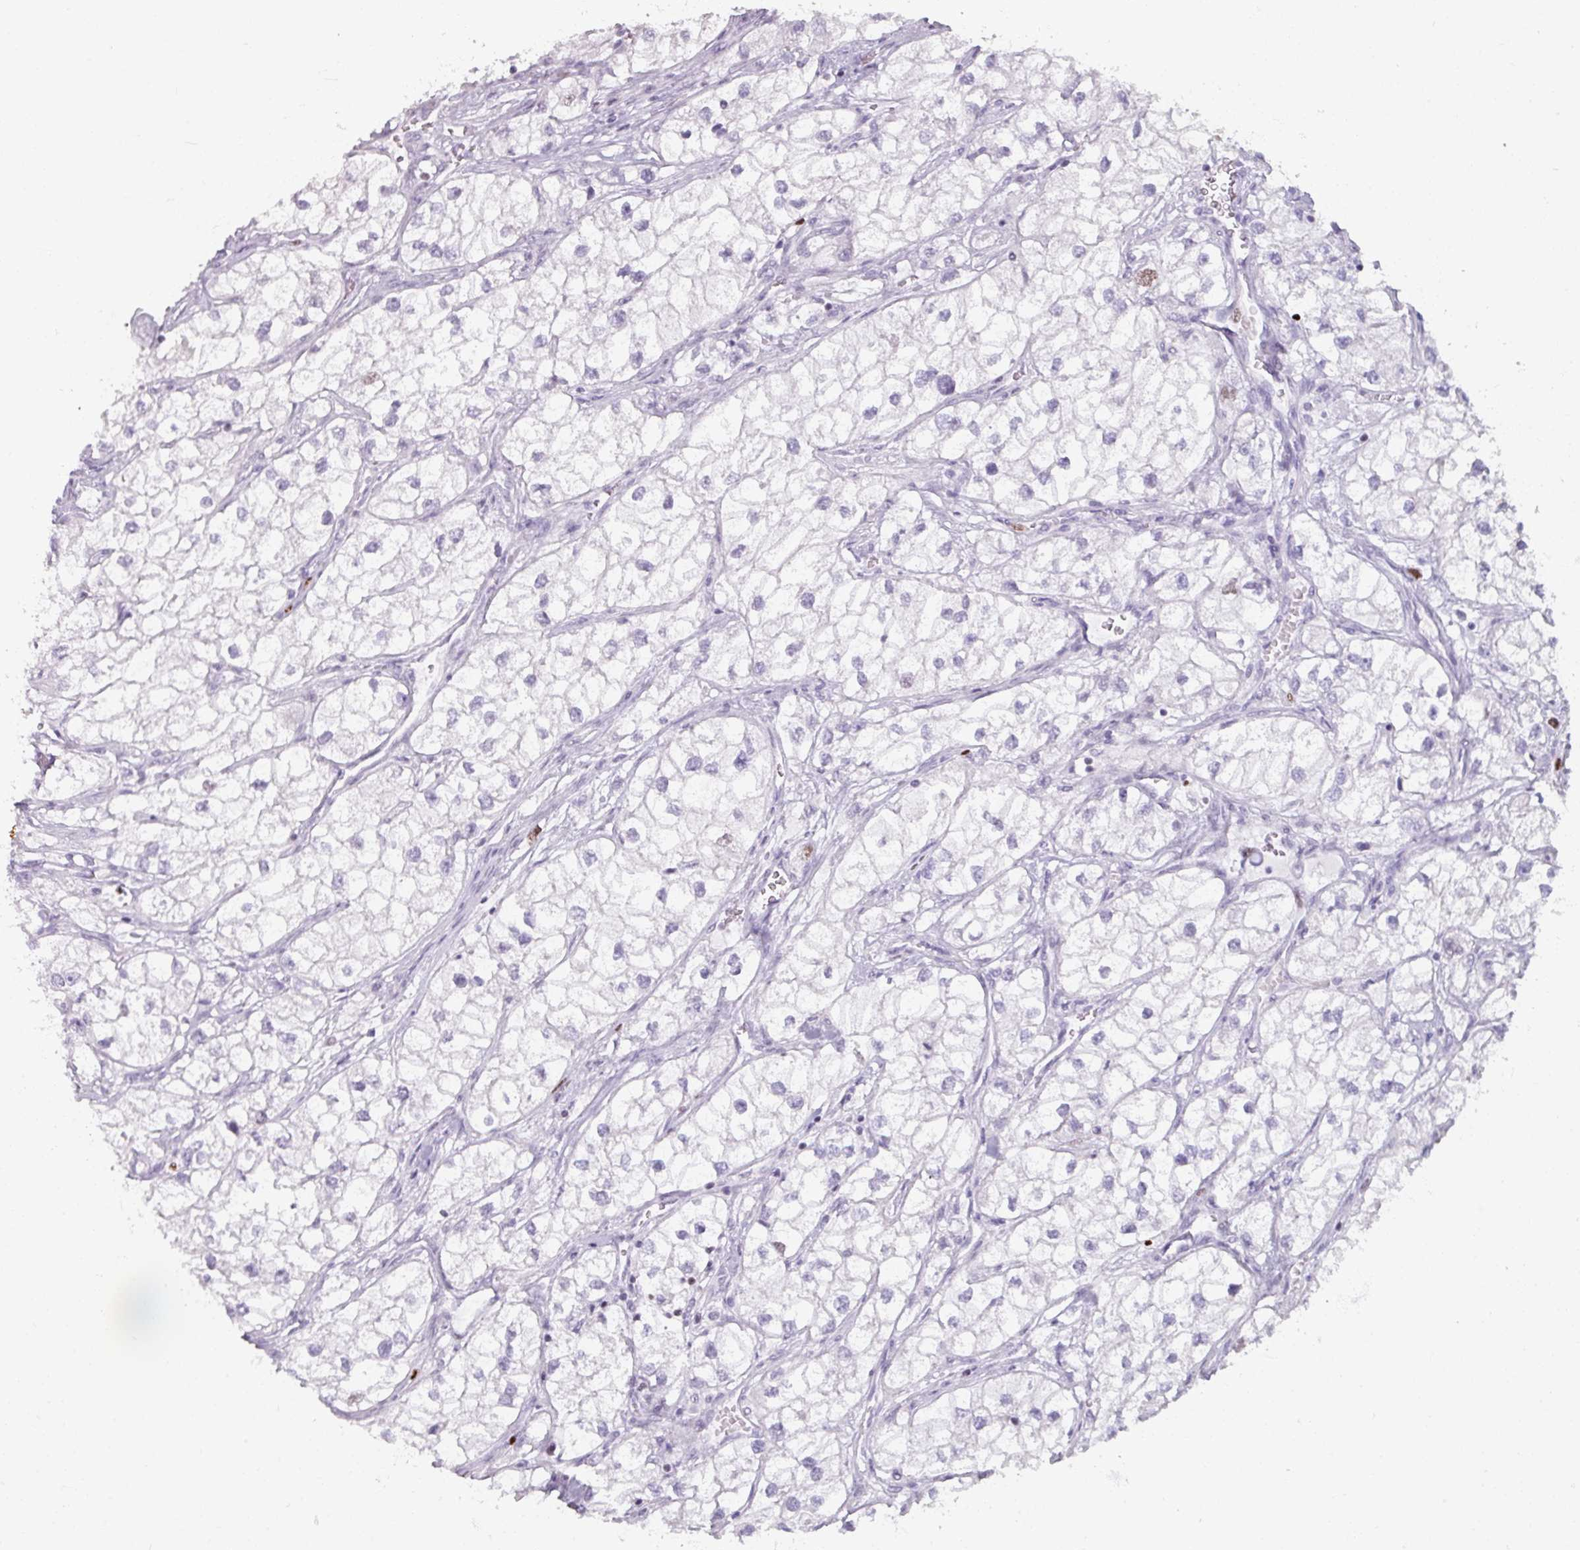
{"staining": {"intensity": "negative", "quantity": "none", "location": "none"}, "tissue": "renal cancer", "cell_type": "Tumor cells", "image_type": "cancer", "snomed": [{"axis": "morphology", "description": "Adenocarcinoma, NOS"}, {"axis": "topography", "description": "Kidney"}], "caption": "Renal adenocarcinoma was stained to show a protein in brown. There is no significant staining in tumor cells.", "gene": "ATAD2", "patient": {"sex": "male", "age": 59}}